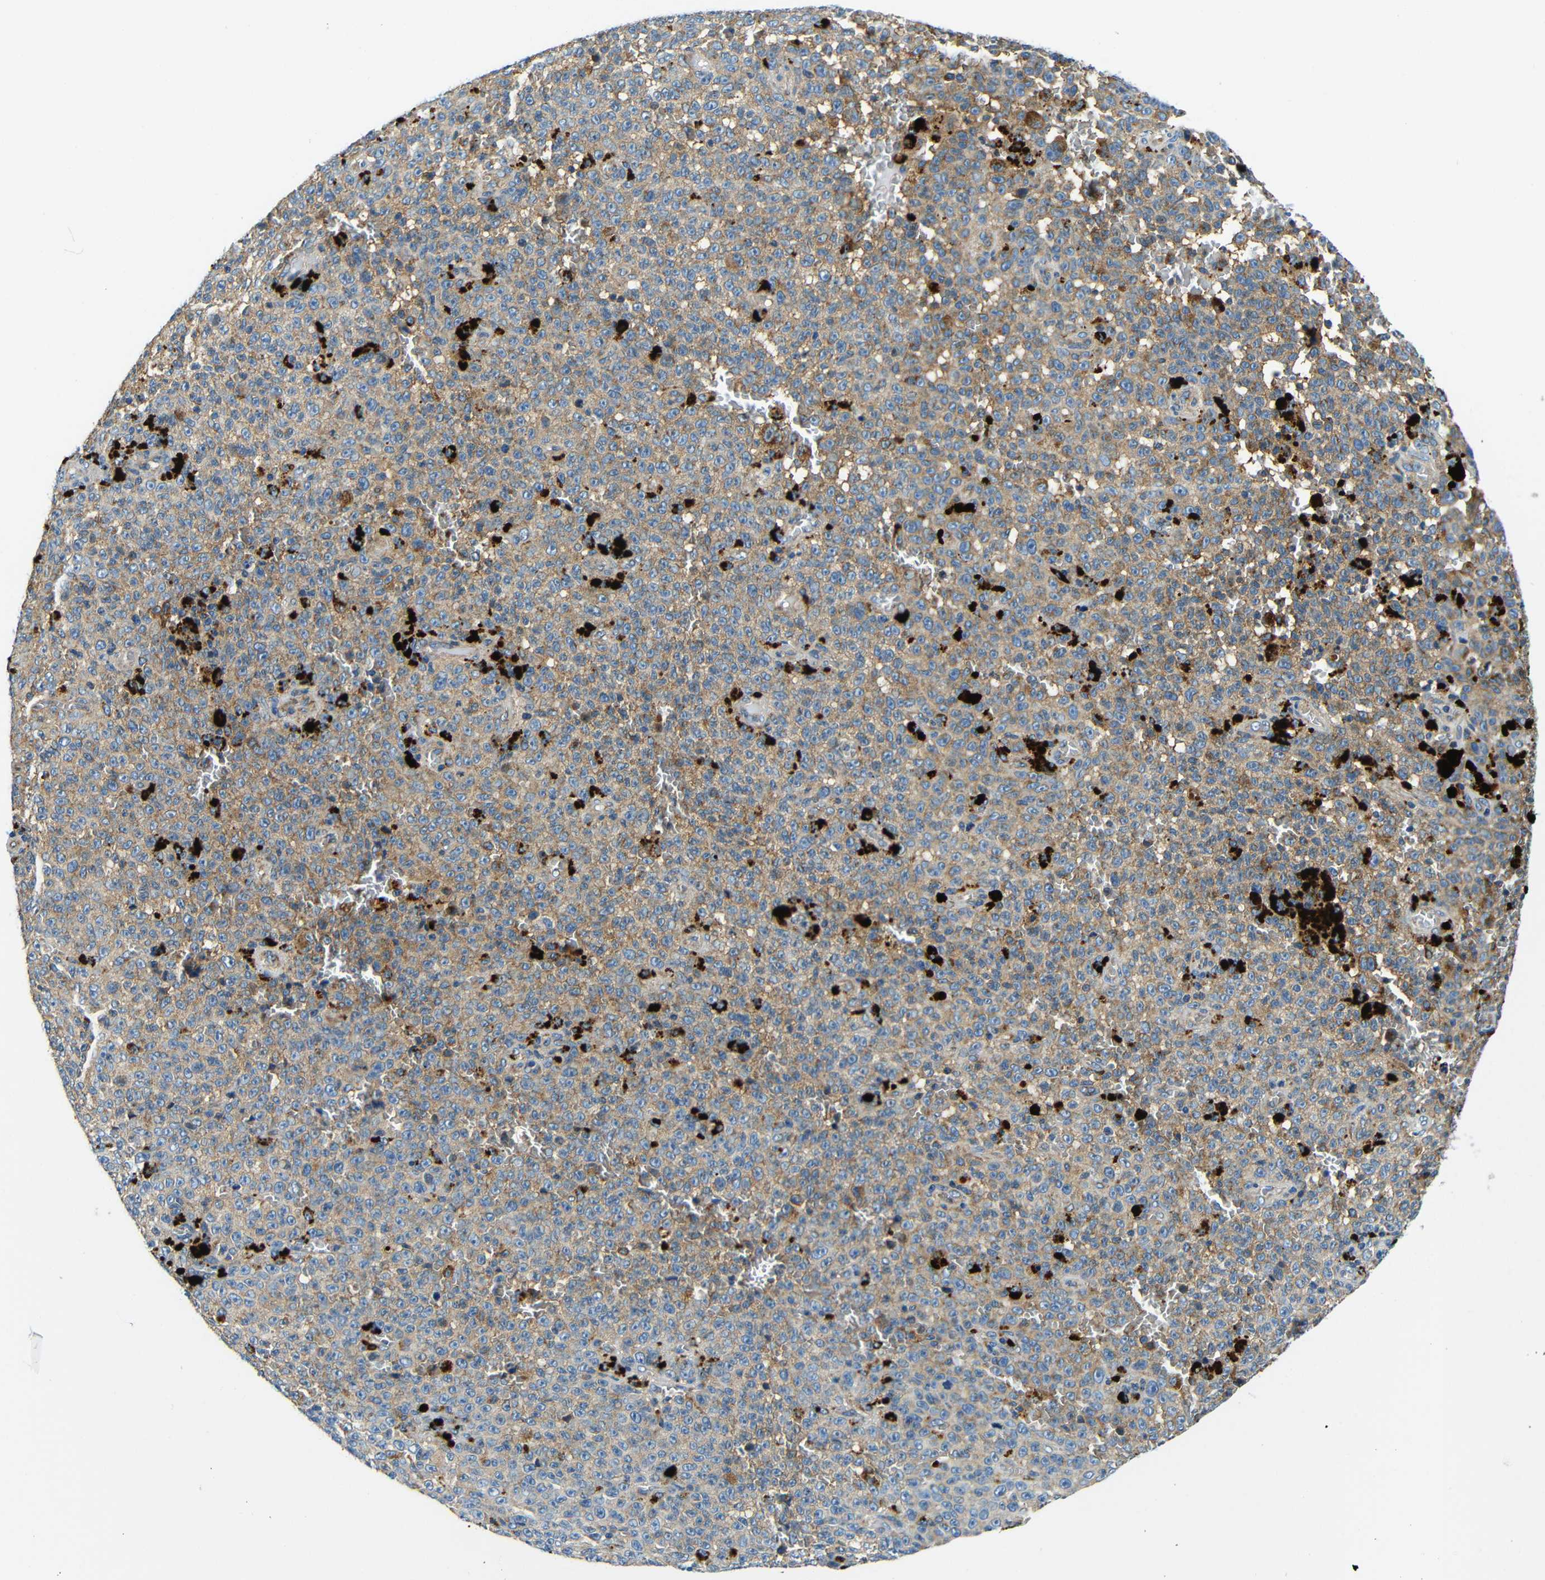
{"staining": {"intensity": "moderate", "quantity": ">75%", "location": "cytoplasmic/membranous"}, "tissue": "melanoma", "cell_type": "Tumor cells", "image_type": "cancer", "snomed": [{"axis": "morphology", "description": "Malignant melanoma, NOS"}, {"axis": "topography", "description": "Skin"}], "caption": "This is a micrograph of immunohistochemistry staining of melanoma, which shows moderate positivity in the cytoplasmic/membranous of tumor cells.", "gene": "USO1", "patient": {"sex": "female", "age": 82}}